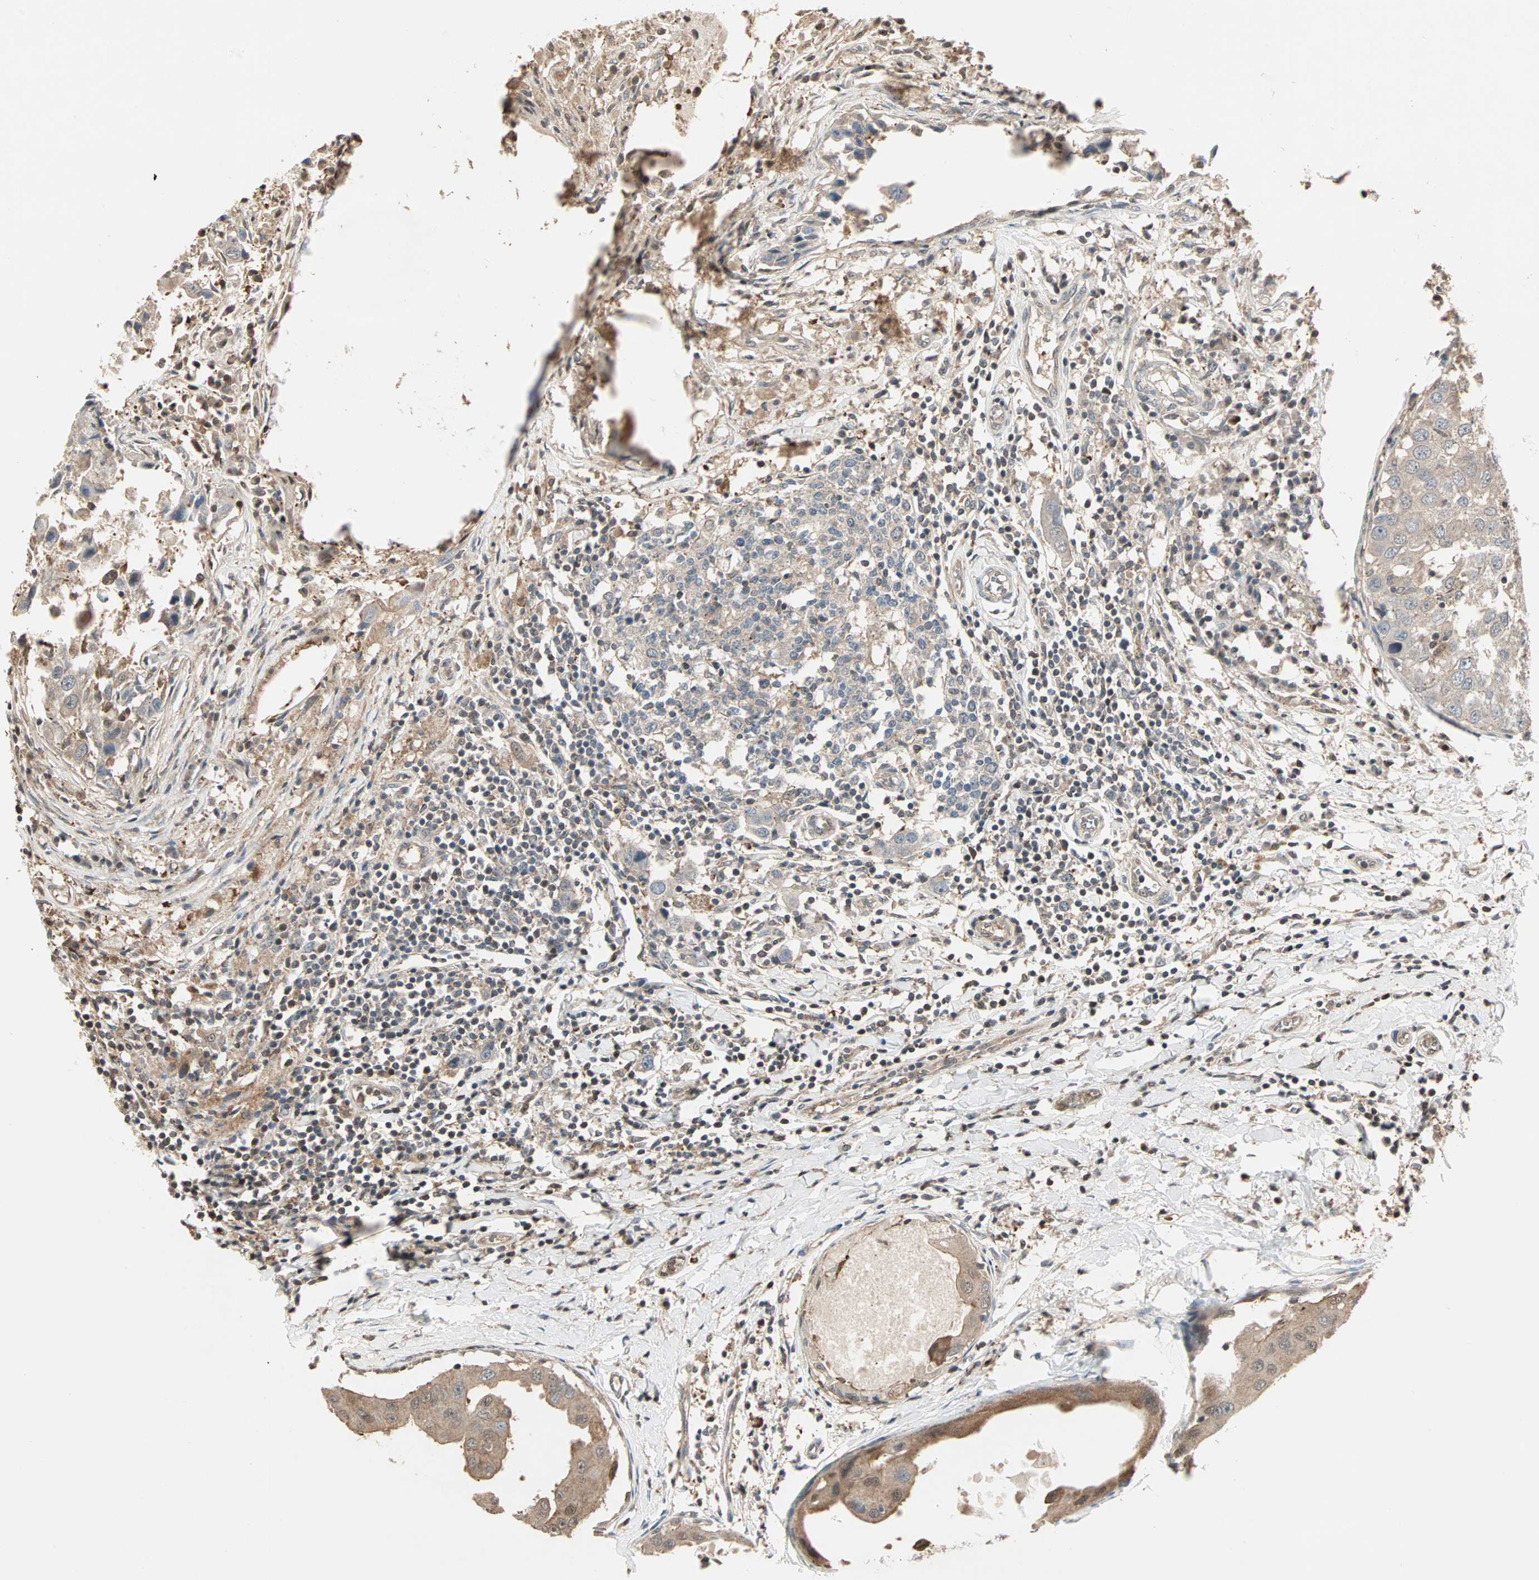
{"staining": {"intensity": "weak", "quantity": ">75%", "location": "cytoplasmic/membranous"}, "tissue": "breast cancer", "cell_type": "Tumor cells", "image_type": "cancer", "snomed": [{"axis": "morphology", "description": "Duct carcinoma"}, {"axis": "topography", "description": "Breast"}], "caption": "Human breast cancer (infiltrating ductal carcinoma) stained for a protein (brown) demonstrates weak cytoplasmic/membranous positive positivity in approximately >75% of tumor cells.", "gene": "DRG2", "patient": {"sex": "female", "age": 27}}